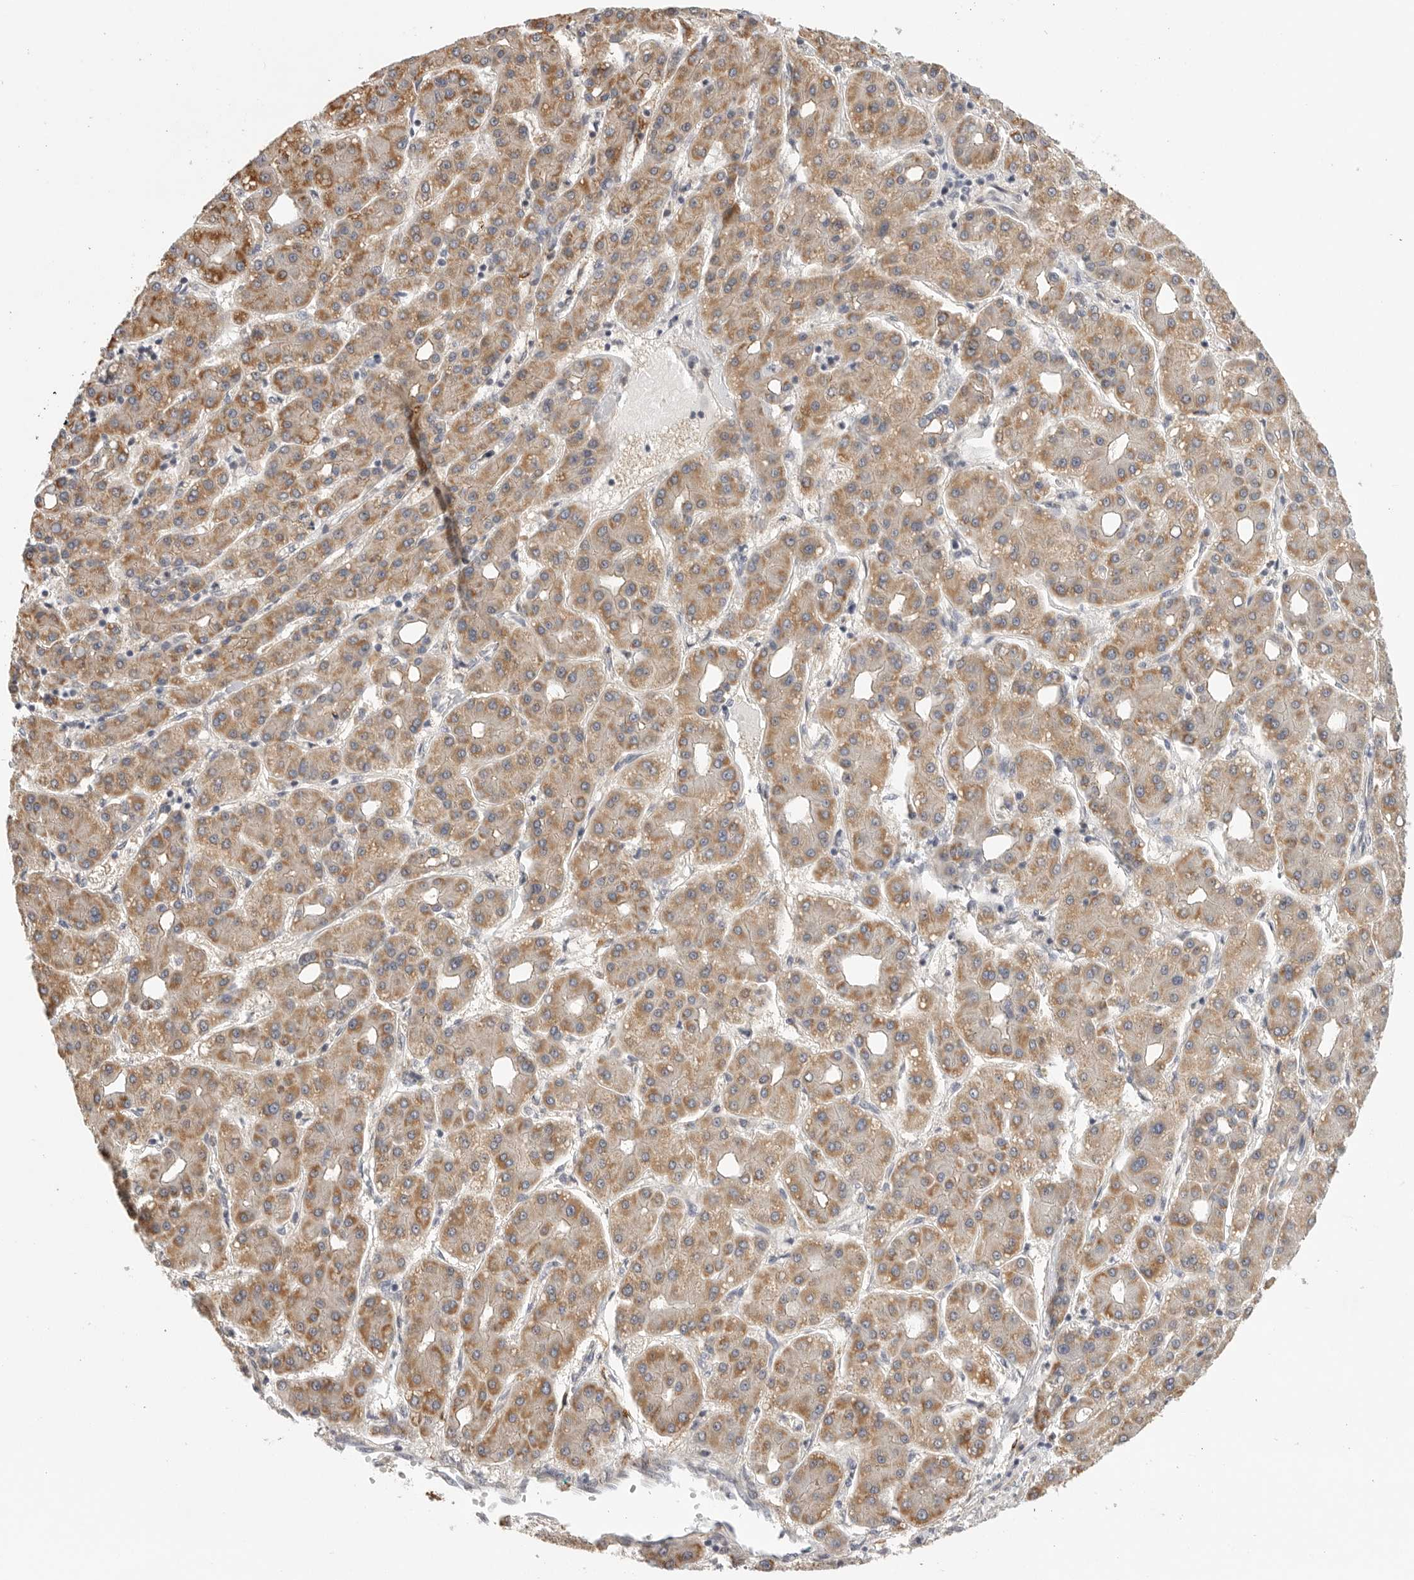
{"staining": {"intensity": "moderate", "quantity": ">75%", "location": "cytoplasmic/membranous"}, "tissue": "liver cancer", "cell_type": "Tumor cells", "image_type": "cancer", "snomed": [{"axis": "morphology", "description": "Carcinoma, Hepatocellular, NOS"}, {"axis": "topography", "description": "Liver"}], "caption": "Liver cancer (hepatocellular carcinoma) stained with immunohistochemistry shows moderate cytoplasmic/membranous expression in about >75% of tumor cells.", "gene": "STAB2", "patient": {"sex": "male", "age": 65}}